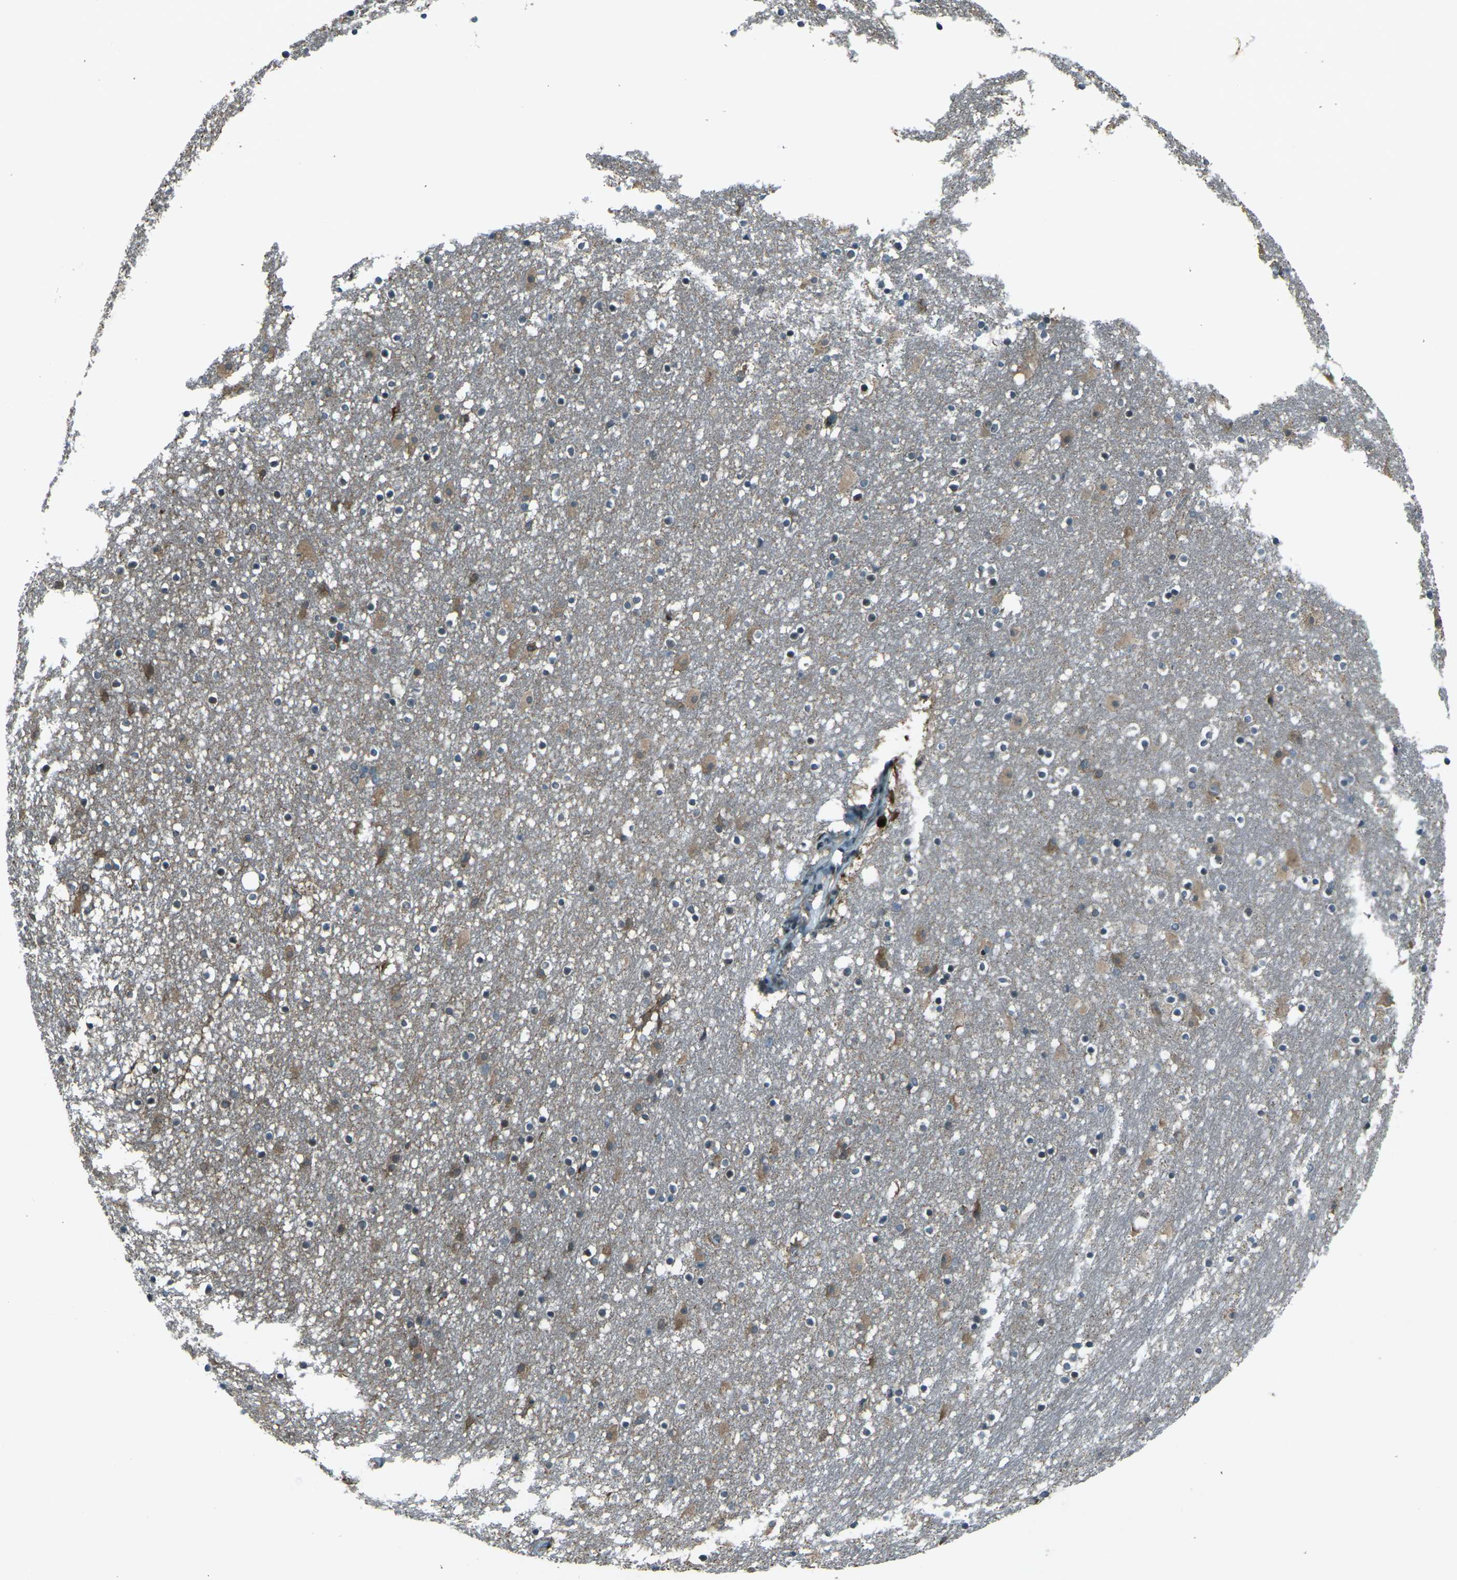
{"staining": {"intensity": "moderate", "quantity": "25%-75%", "location": "cytoplasmic/membranous"}, "tissue": "caudate", "cell_type": "Glial cells", "image_type": "normal", "snomed": [{"axis": "morphology", "description": "Normal tissue, NOS"}, {"axis": "topography", "description": "Lateral ventricle wall"}], "caption": "The photomicrograph displays immunohistochemical staining of normal caudate. There is moderate cytoplasmic/membranous positivity is seen in approximately 25%-75% of glial cells. (brown staining indicates protein expression, while blue staining denotes nuclei).", "gene": "LSMEM1", "patient": {"sex": "male", "age": 45}}